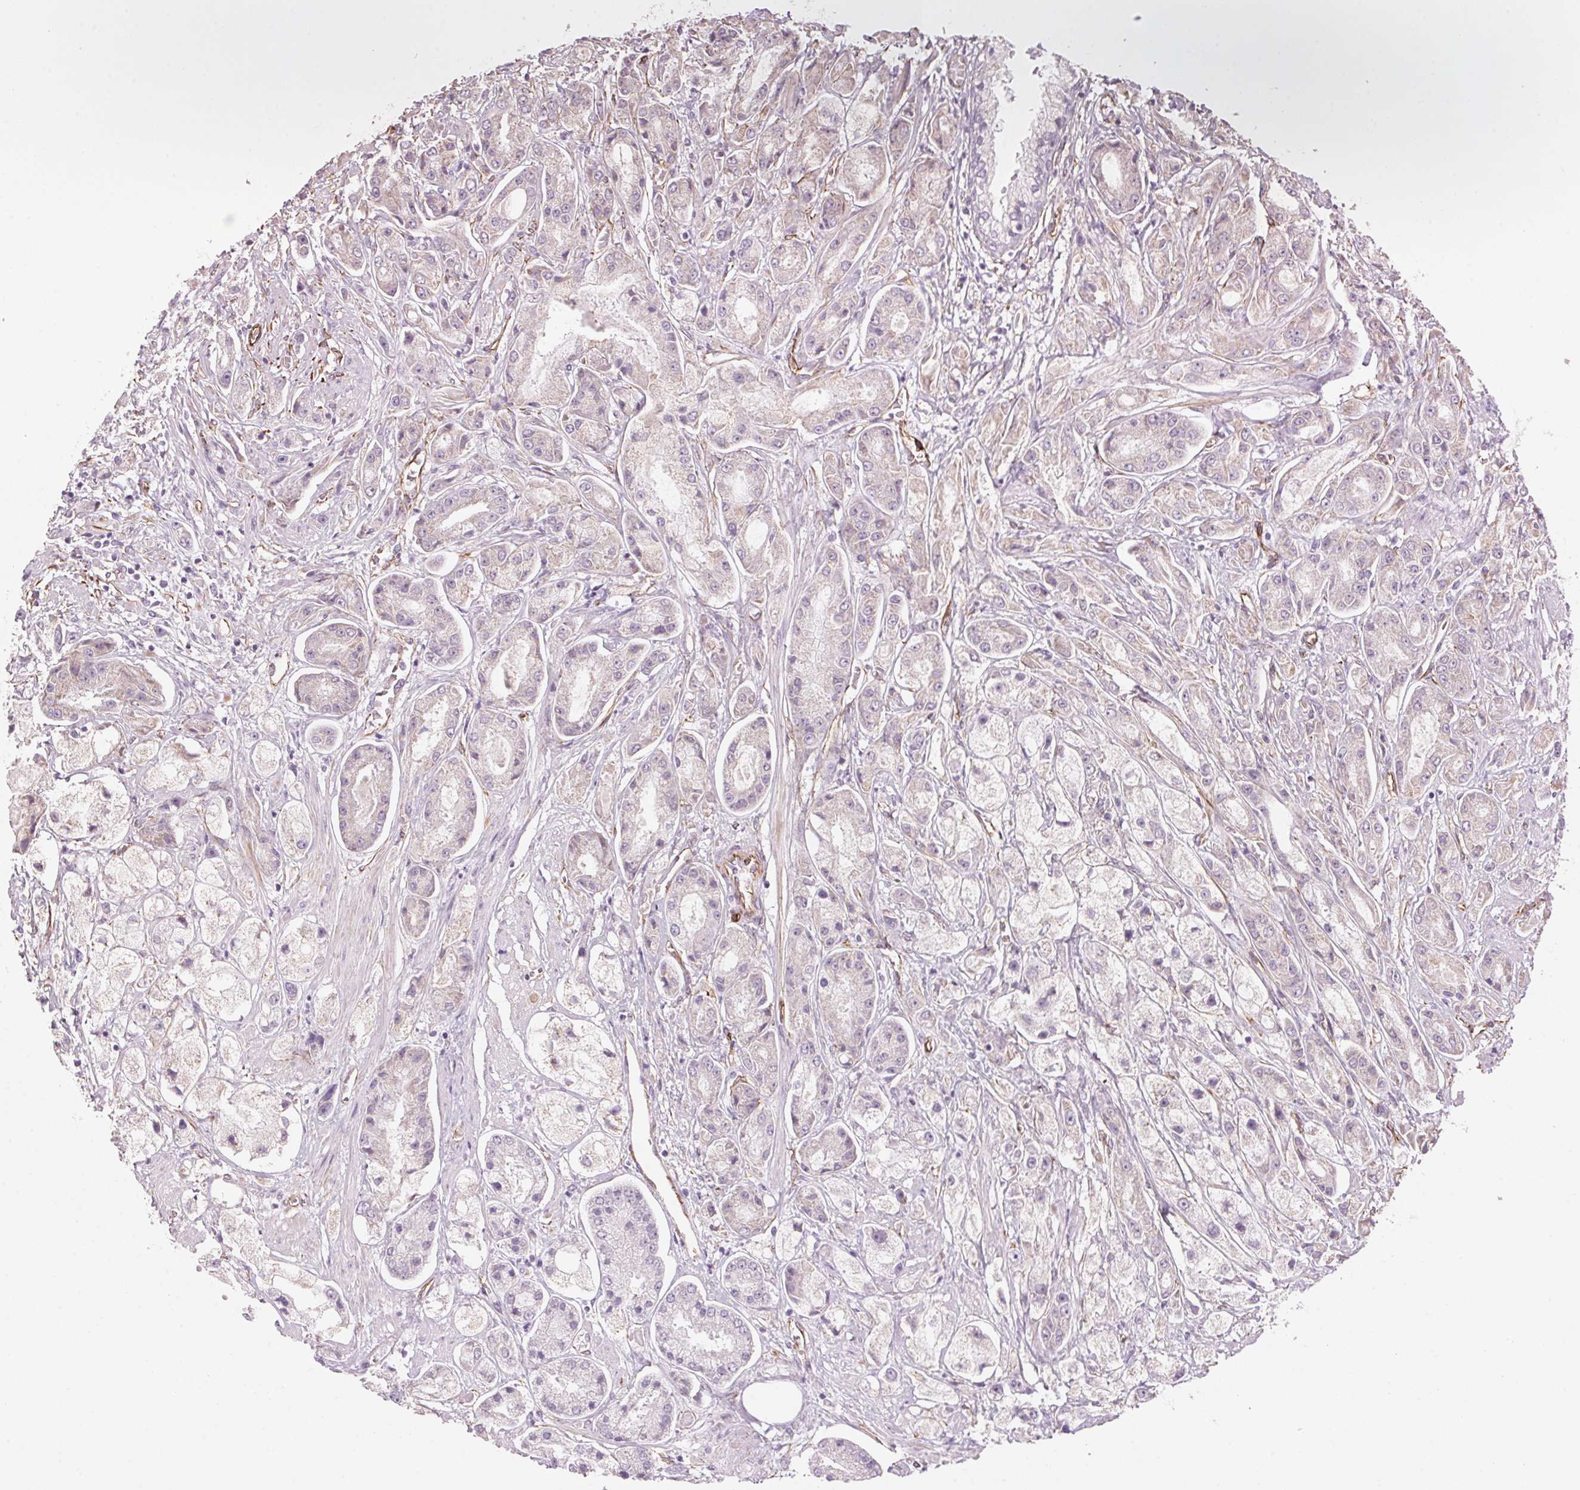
{"staining": {"intensity": "negative", "quantity": "none", "location": "none"}, "tissue": "prostate cancer", "cell_type": "Tumor cells", "image_type": "cancer", "snomed": [{"axis": "morphology", "description": "Adenocarcinoma, High grade"}, {"axis": "topography", "description": "Prostate"}], "caption": "Tumor cells show no significant positivity in adenocarcinoma (high-grade) (prostate).", "gene": "CLPS", "patient": {"sex": "male", "age": 67}}